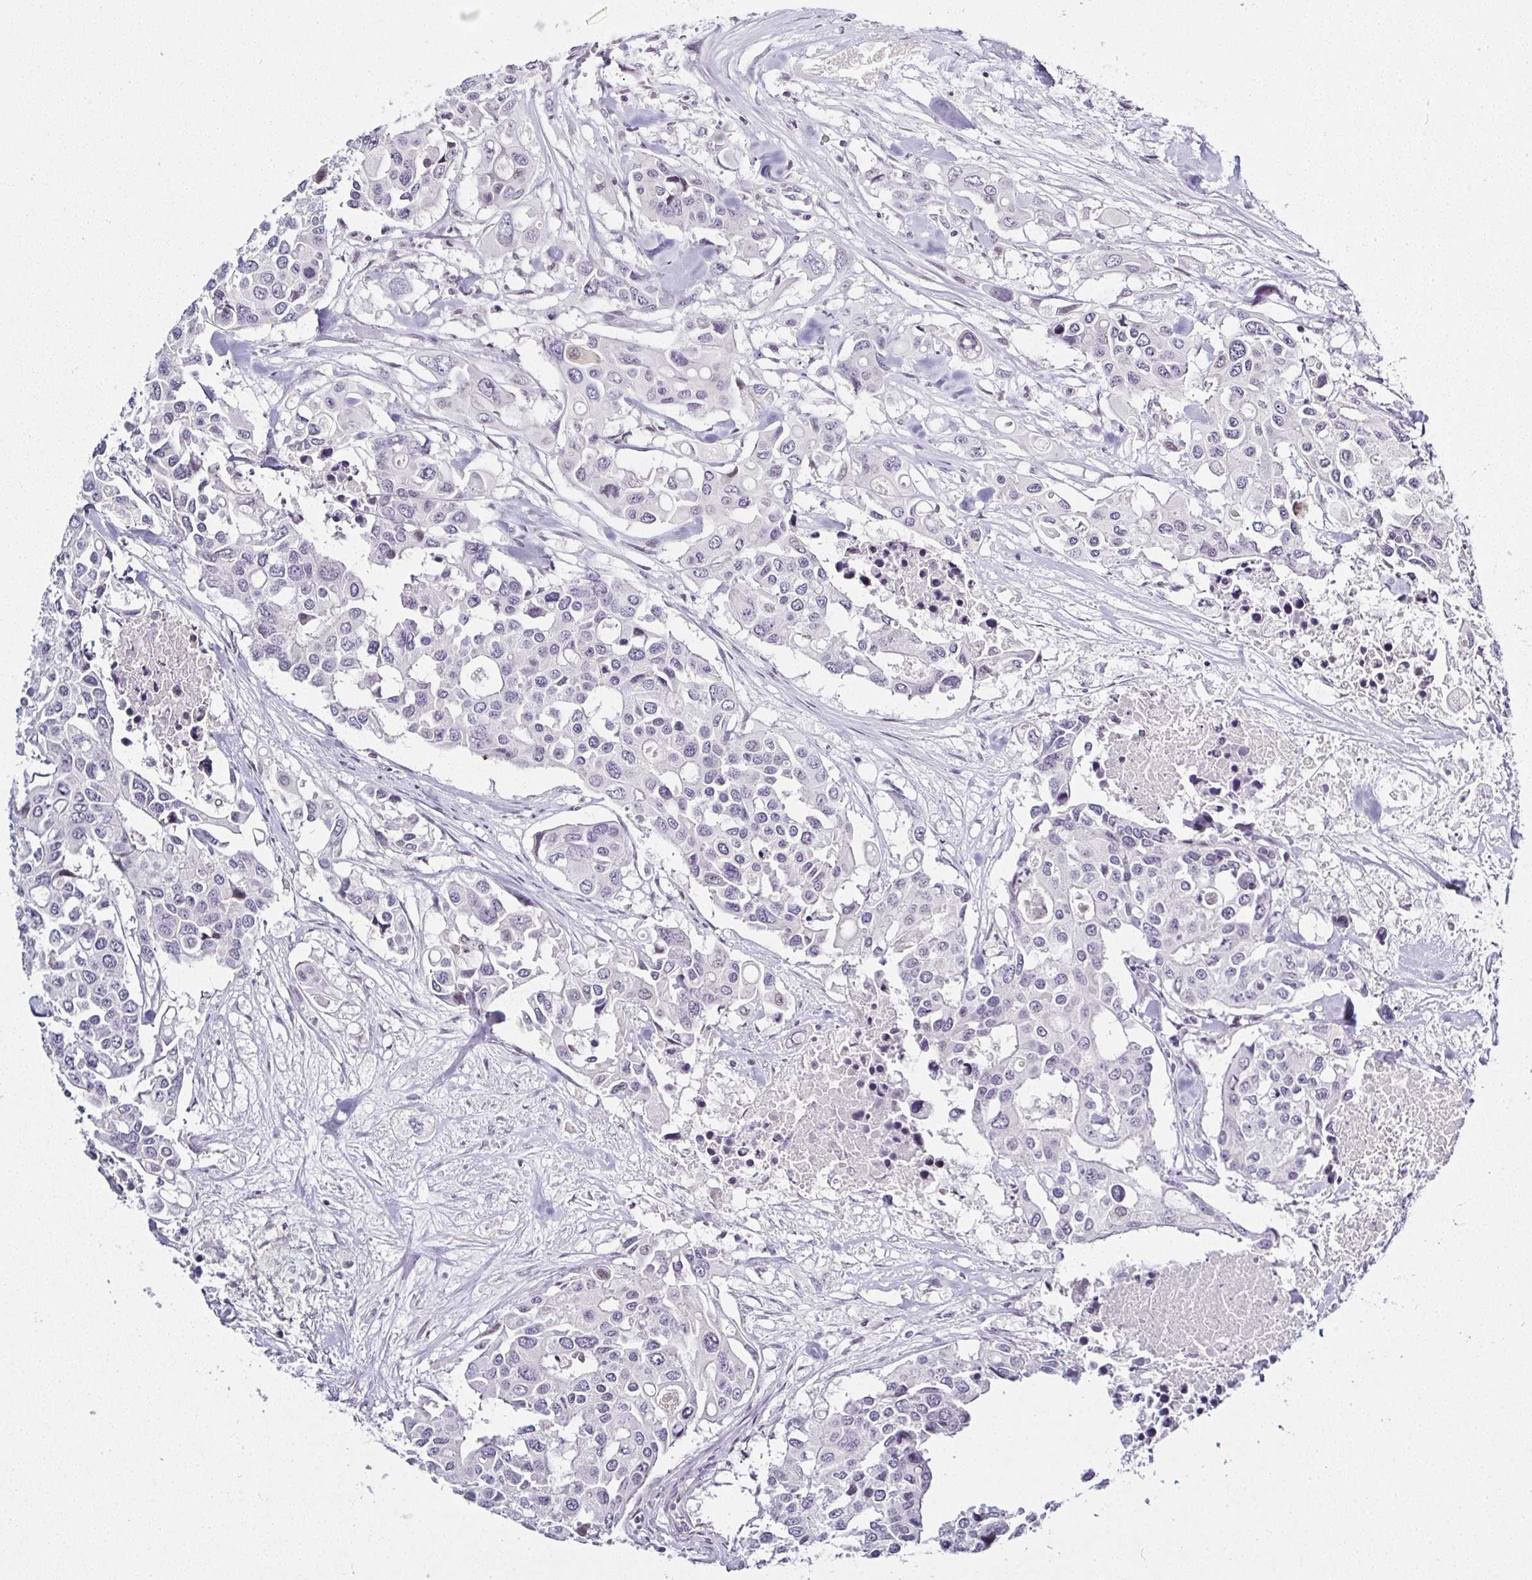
{"staining": {"intensity": "negative", "quantity": "none", "location": "none"}, "tissue": "colorectal cancer", "cell_type": "Tumor cells", "image_type": "cancer", "snomed": [{"axis": "morphology", "description": "Adenocarcinoma, NOS"}, {"axis": "topography", "description": "Colon"}], "caption": "Tumor cells show no significant expression in colorectal cancer.", "gene": "SERPINB3", "patient": {"sex": "male", "age": 77}}